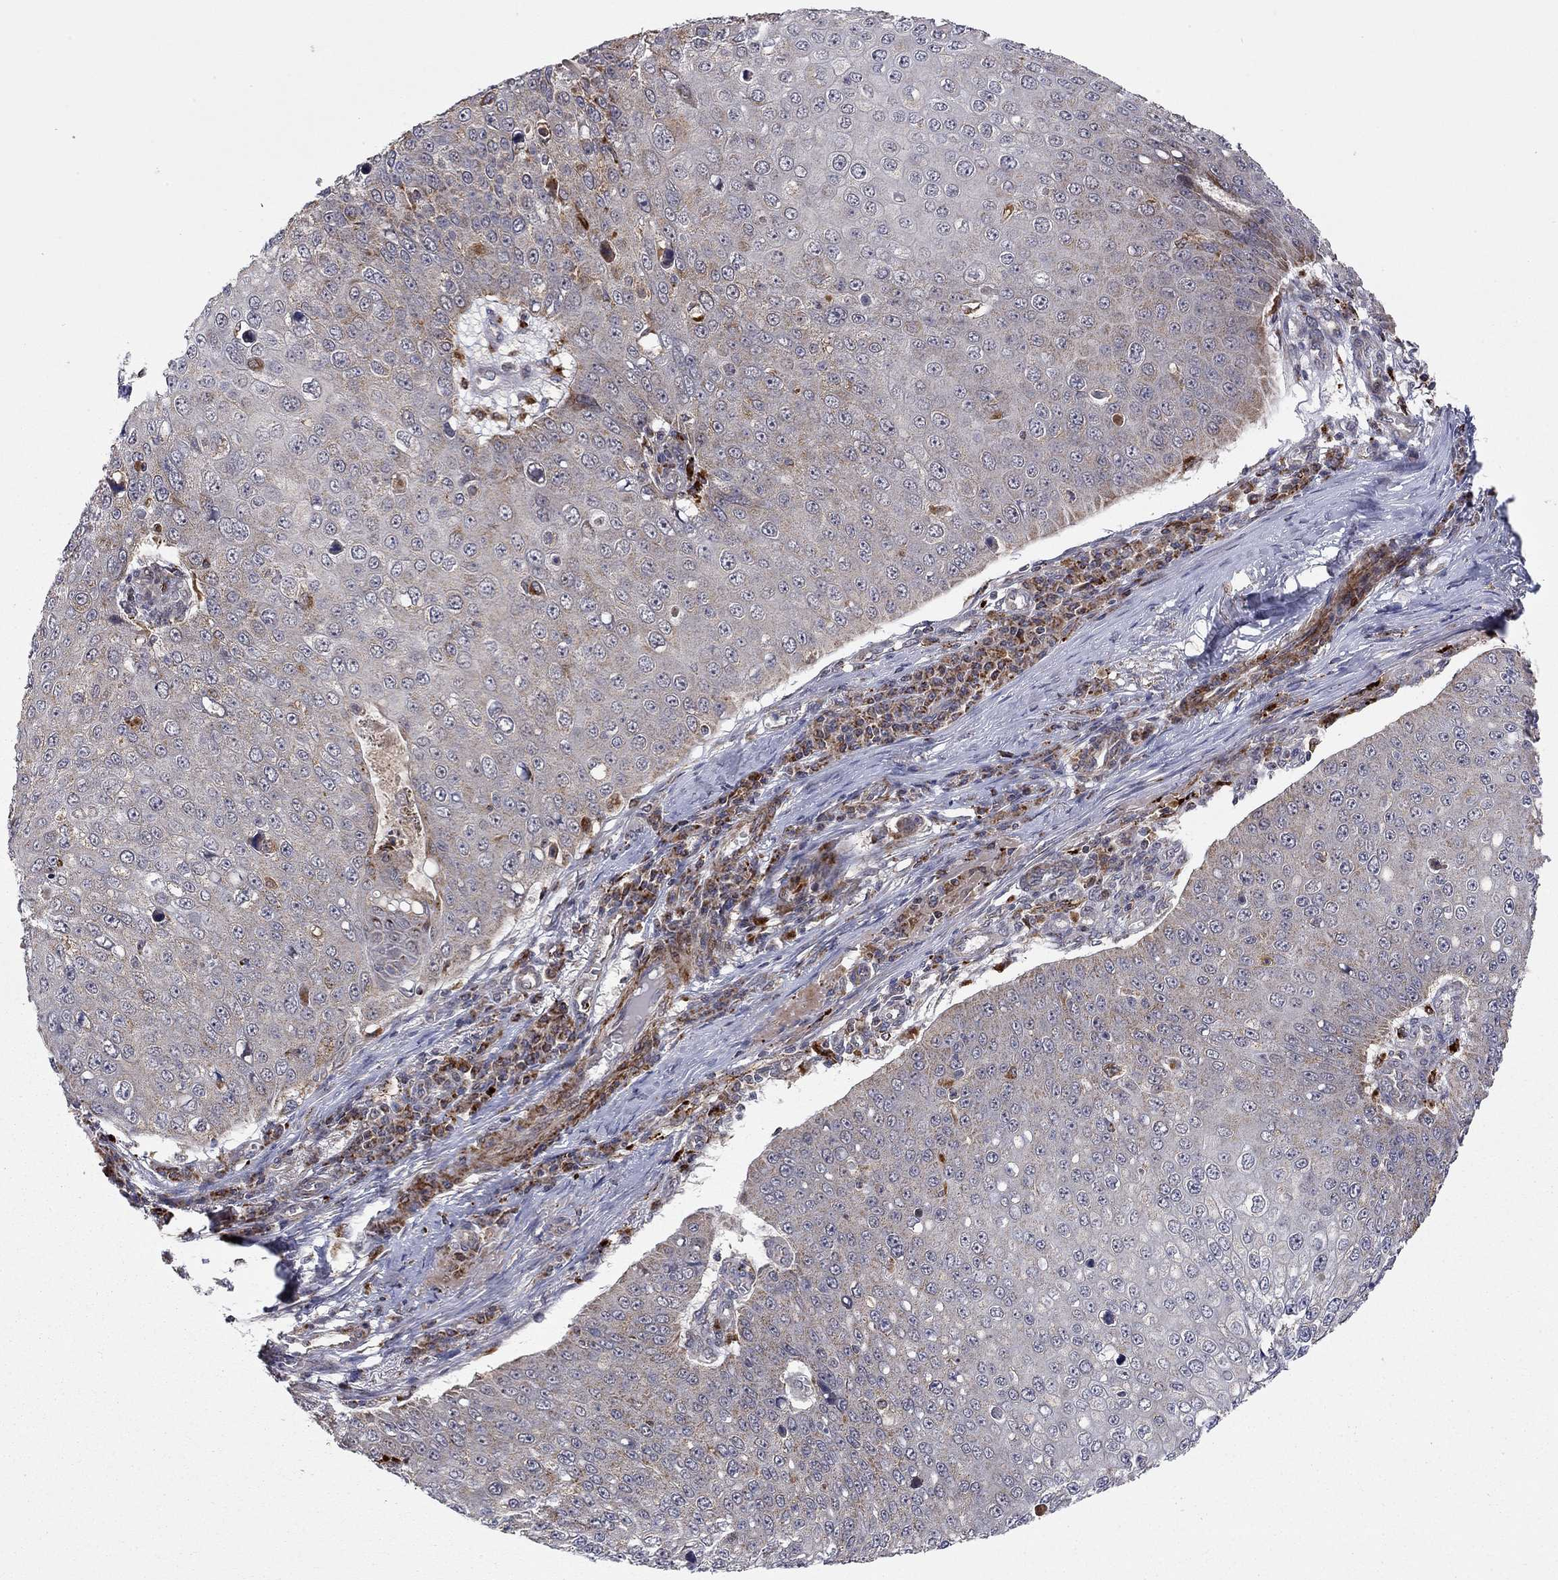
{"staining": {"intensity": "moderate", "quantity": "<25%", "location": "cytoplasmic/membranous"}, "tissue": "skin cancer", "cell_type": "Tumor cells", "image_type": "cancer", "snomed": [{"axis": "morphology", "description": "Squamous cell carcinoma, NOS"}, {"axis": "topography", "description": "Skin"}], "caption": "Immunohistochemical staining of human squamous cell carcinoma (skin) displays moderate cytoplasmic/membranous protein positivity in approximately <25% of tumor cells. The protein is shown in brown color, while the nuclei are stained blue.", "gene": "IDS", "patient": {"sex": "male", "age": 71}}